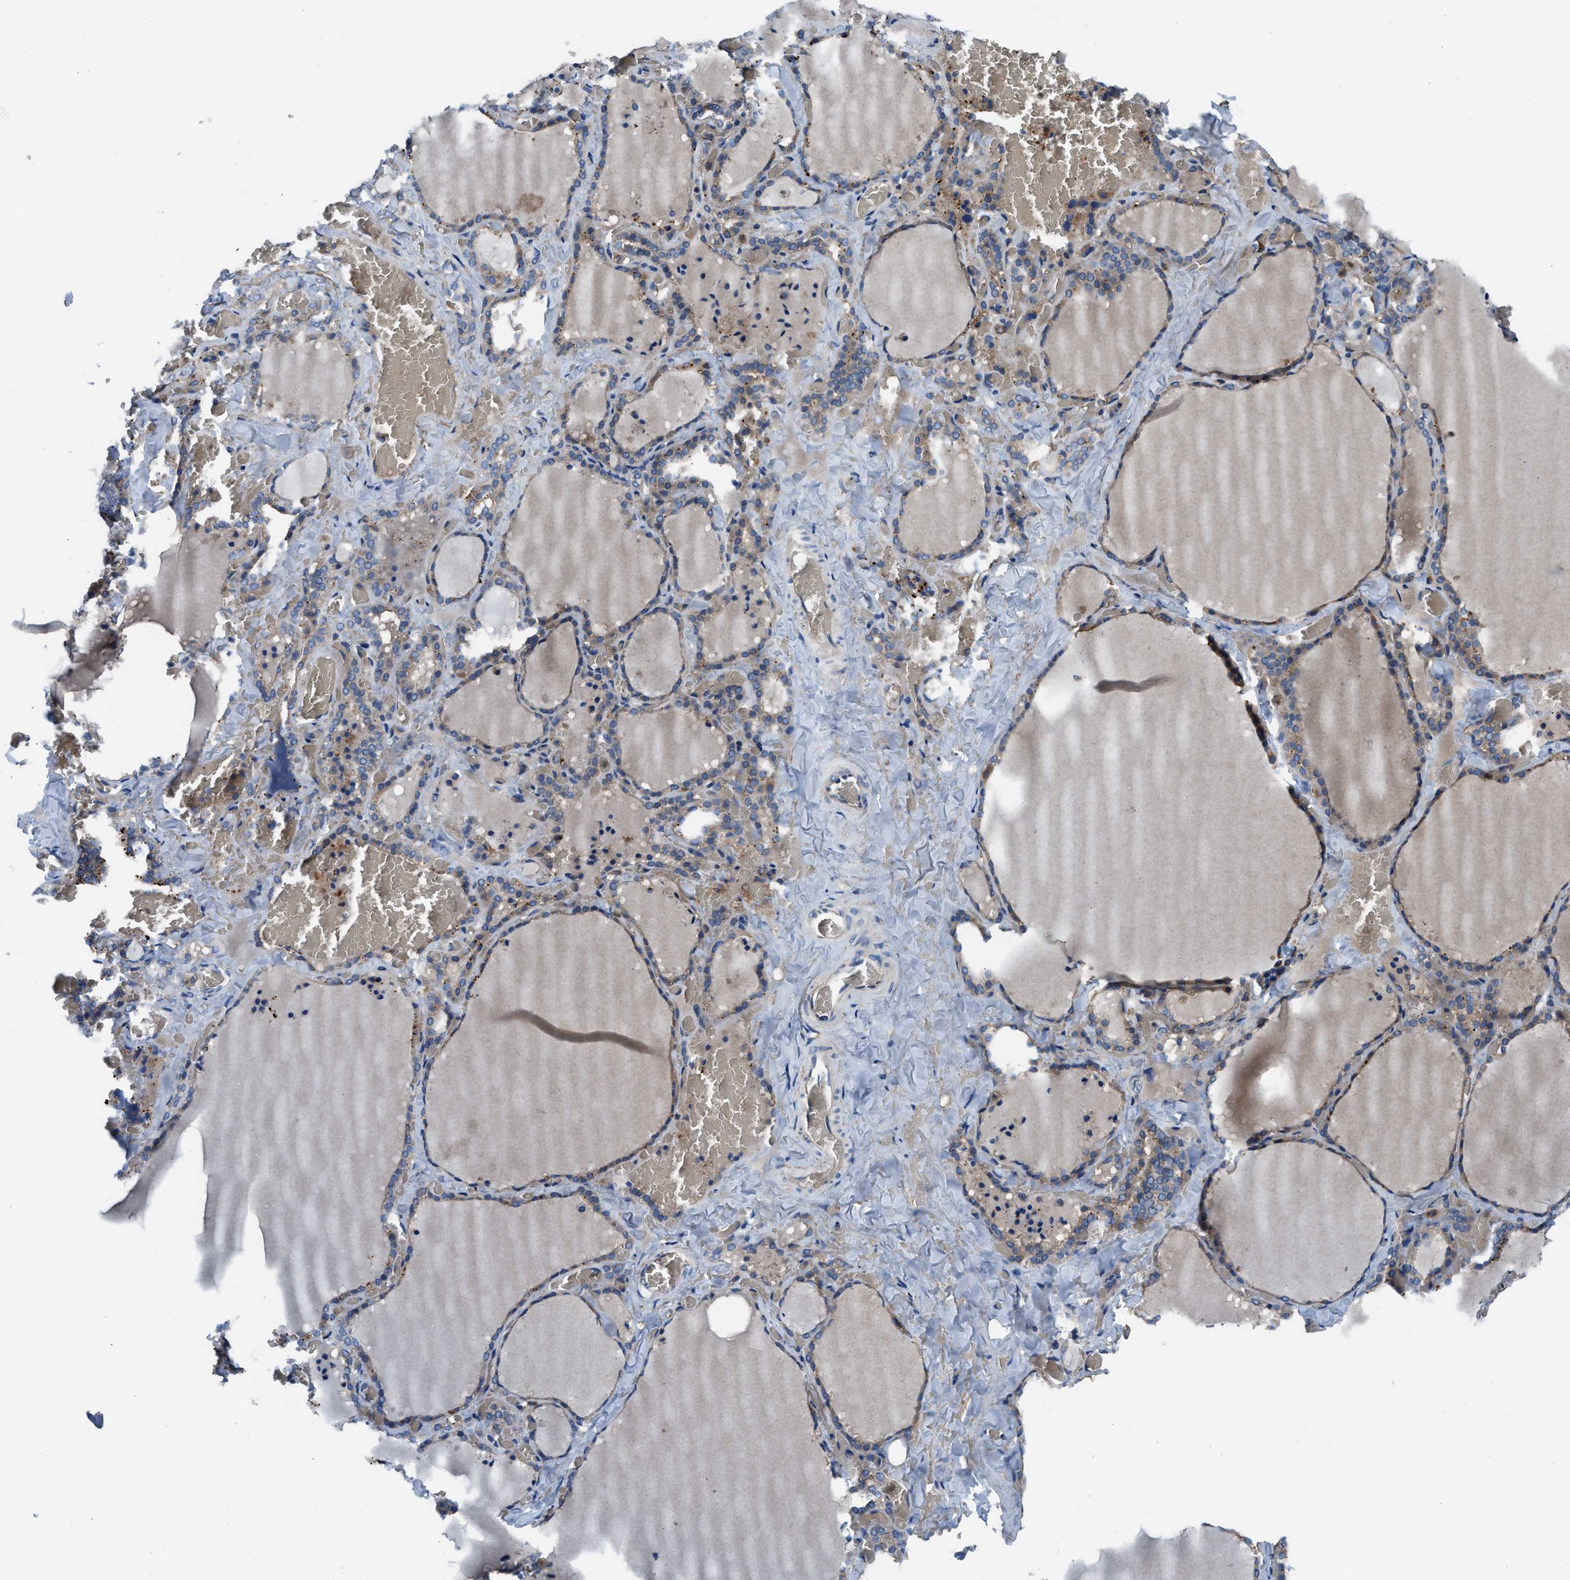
{"staining": {"intensity": "moderate", "quantity": ">75%", "location": "cytoplasmic/membranous"}, "tissue": "thyroid gland", "cell_type": "Glandular cells", "image_type": "normal", "snomed": [{"axis": "morphology", "description": "Normal tissue, NOS"}, {"axis": "topography", "description": "Thyroid gland"}], "caption": "IHC staining of benign thyroid gland, which demonstrates medium levels of moderate cytoplasmic/membranous expression in approximately >75% of glandular cells indicating moderate cytoplasmic/membranous protein positivity. The staining was performed using DAB (brown) for protein detection and nuclei were counterstained in hematoxylin (blue).", "gene": "USP25", "patient": {"sex": "female", "age": 22}}